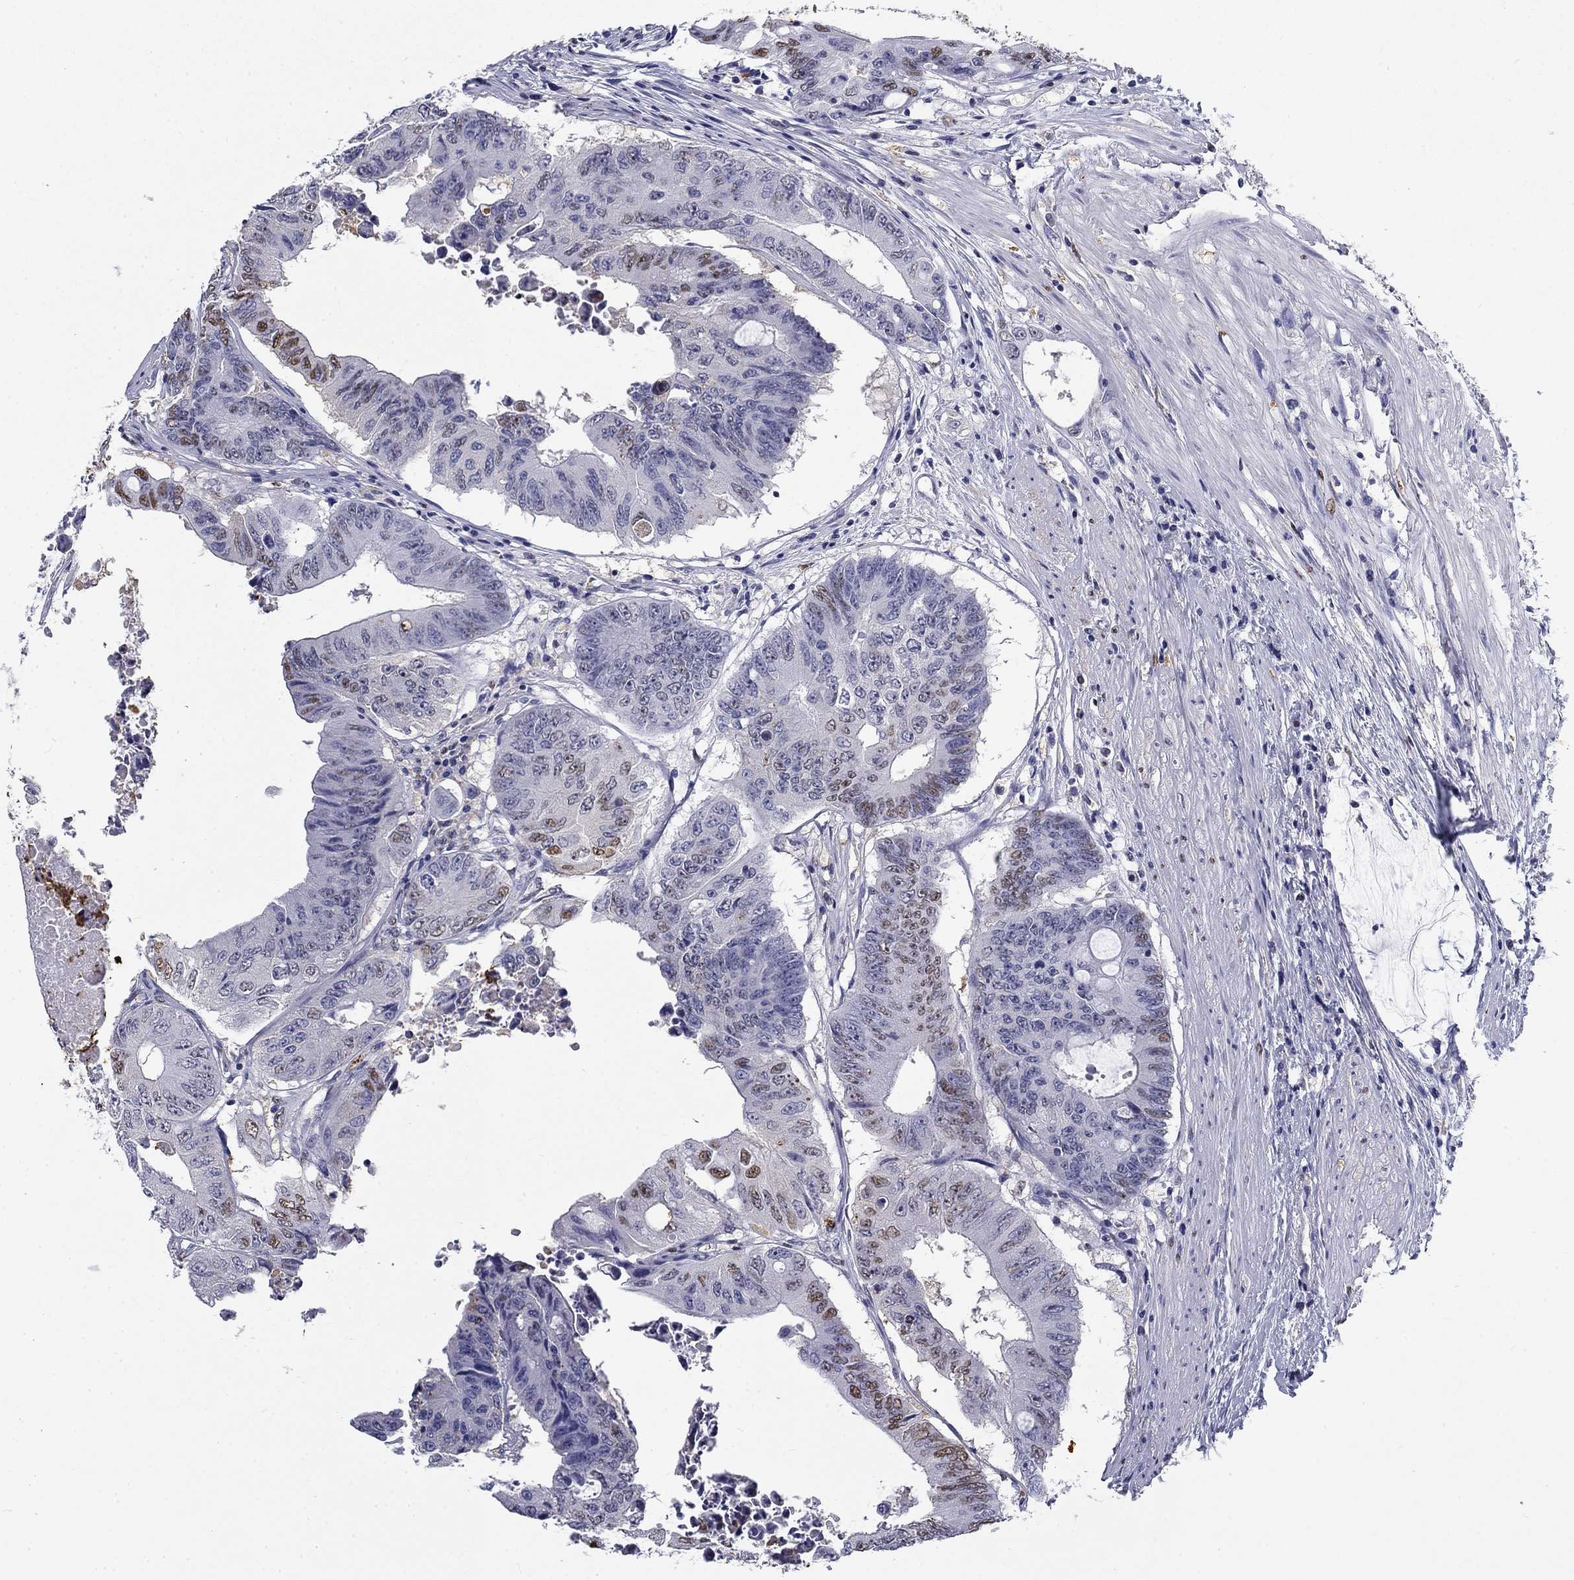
{"staining": {"intensity": "moderate", "quantity": "<25%", "location": "nuclear"}, "tissue": "colorectal cancer", "cell_type": "Tumor cells", "image_type": "cancer", "snomed": [{"axis": "morphology", "description": "Adenocarcinoma, NOS"}, {"axis": "topography", "description": "Rectum"}], "caption": "Protein expression by immunohistochemistry shows moderate nuclear staining in about <25% of tumor cells in adenocarcinoma (colorectal). (DAB = brown stain, brightfield microscopy at high magnification).", "gene": "IGSF8", "patient": {"sex": "male", "age": 59}}